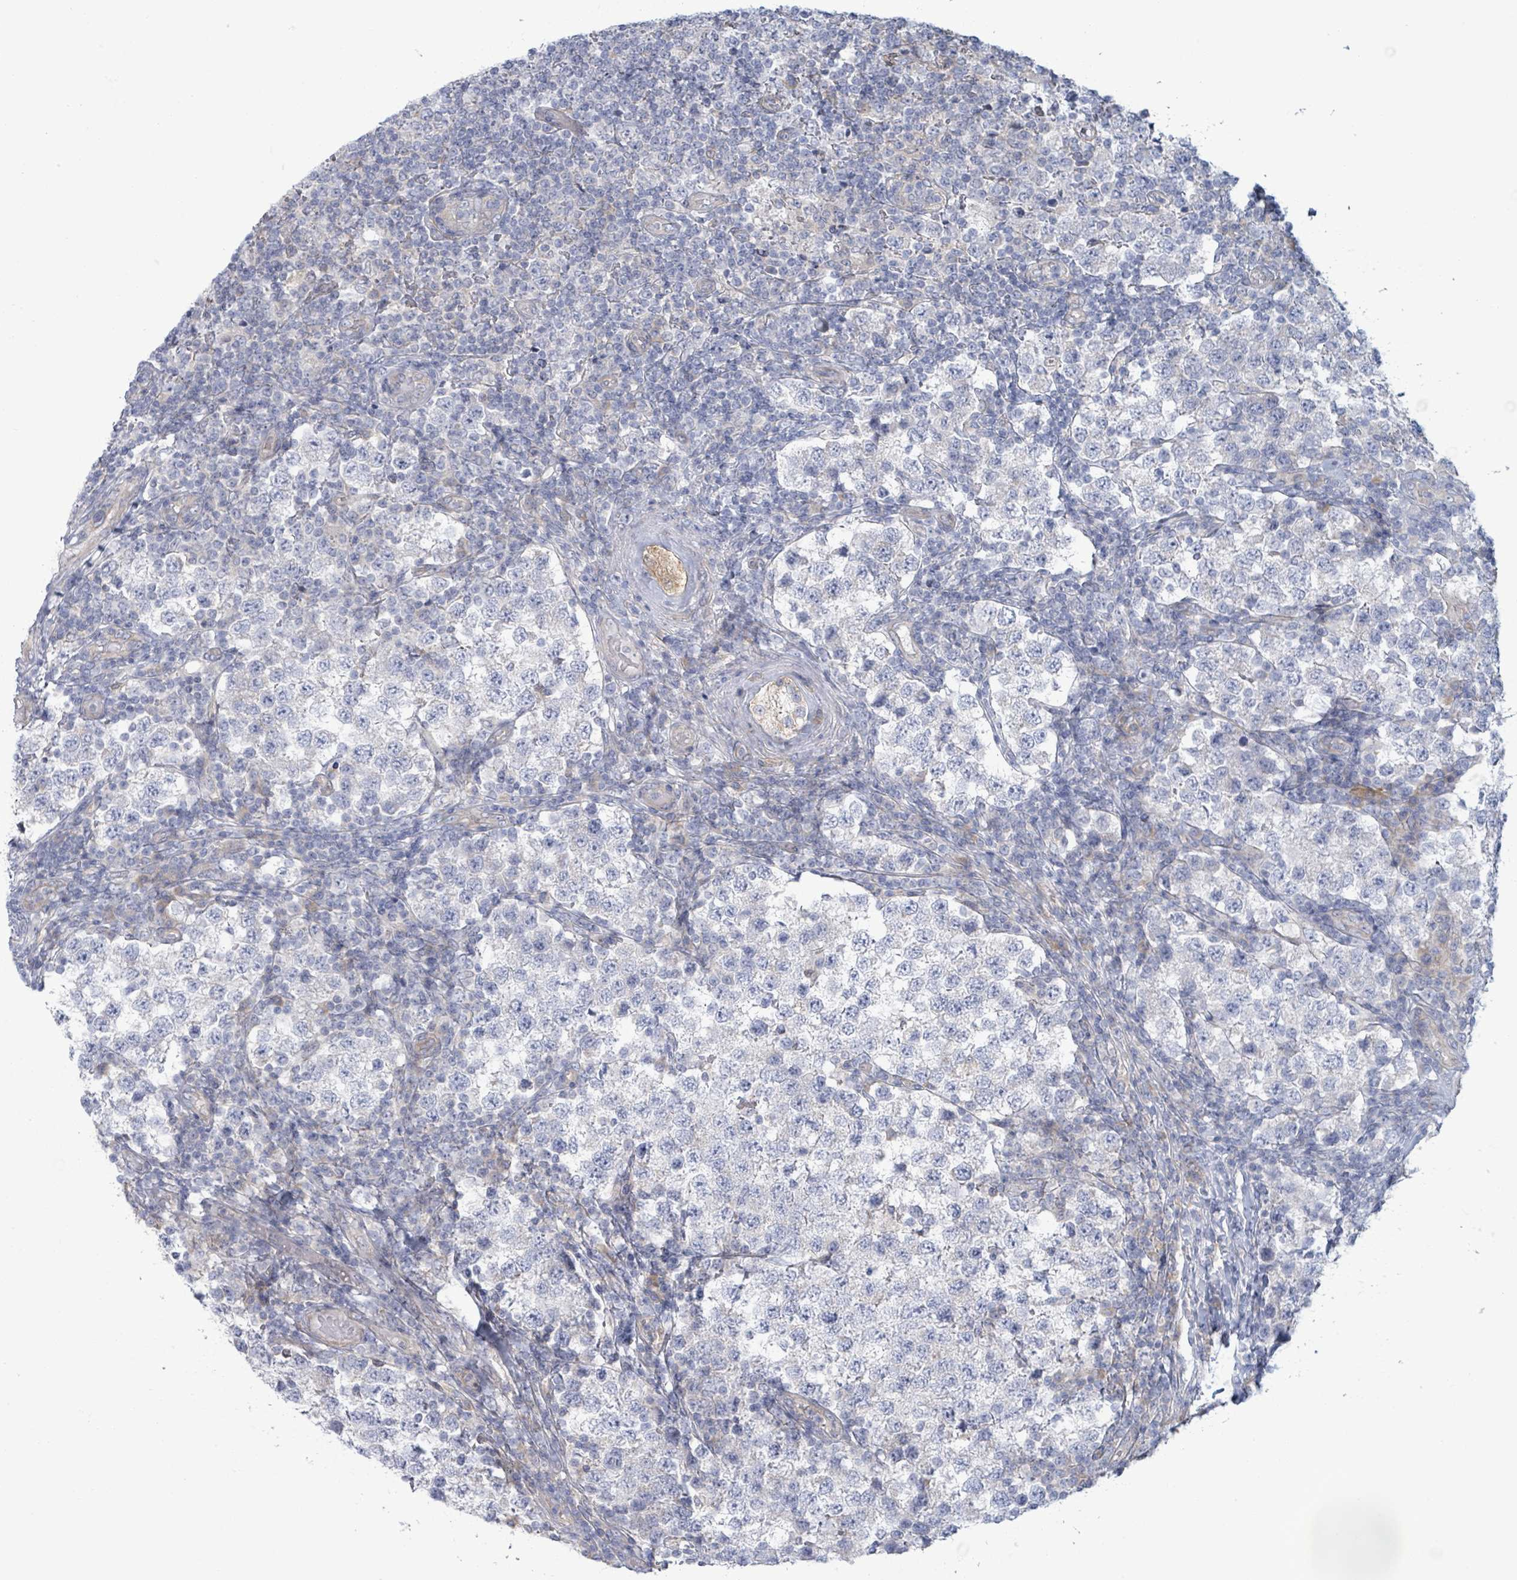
{"staining": {"intensity": "negative", "quantity": "none", "location": "none"}, "tissue": "testis cancer", "cell_type": "Tumor cells", "image_type": "cancer", "snomed": [{"axis": "morphology", "description": "Seminoma, NOS"}, {"axis": "topography", "description": "Testis"}], "caption": "This is a image of immunohistochemistry staining of testis cancer, which shows no expression in tumor cells.", "gene": "COL13A1", "patient": {"sex": "male", "age": 34}}